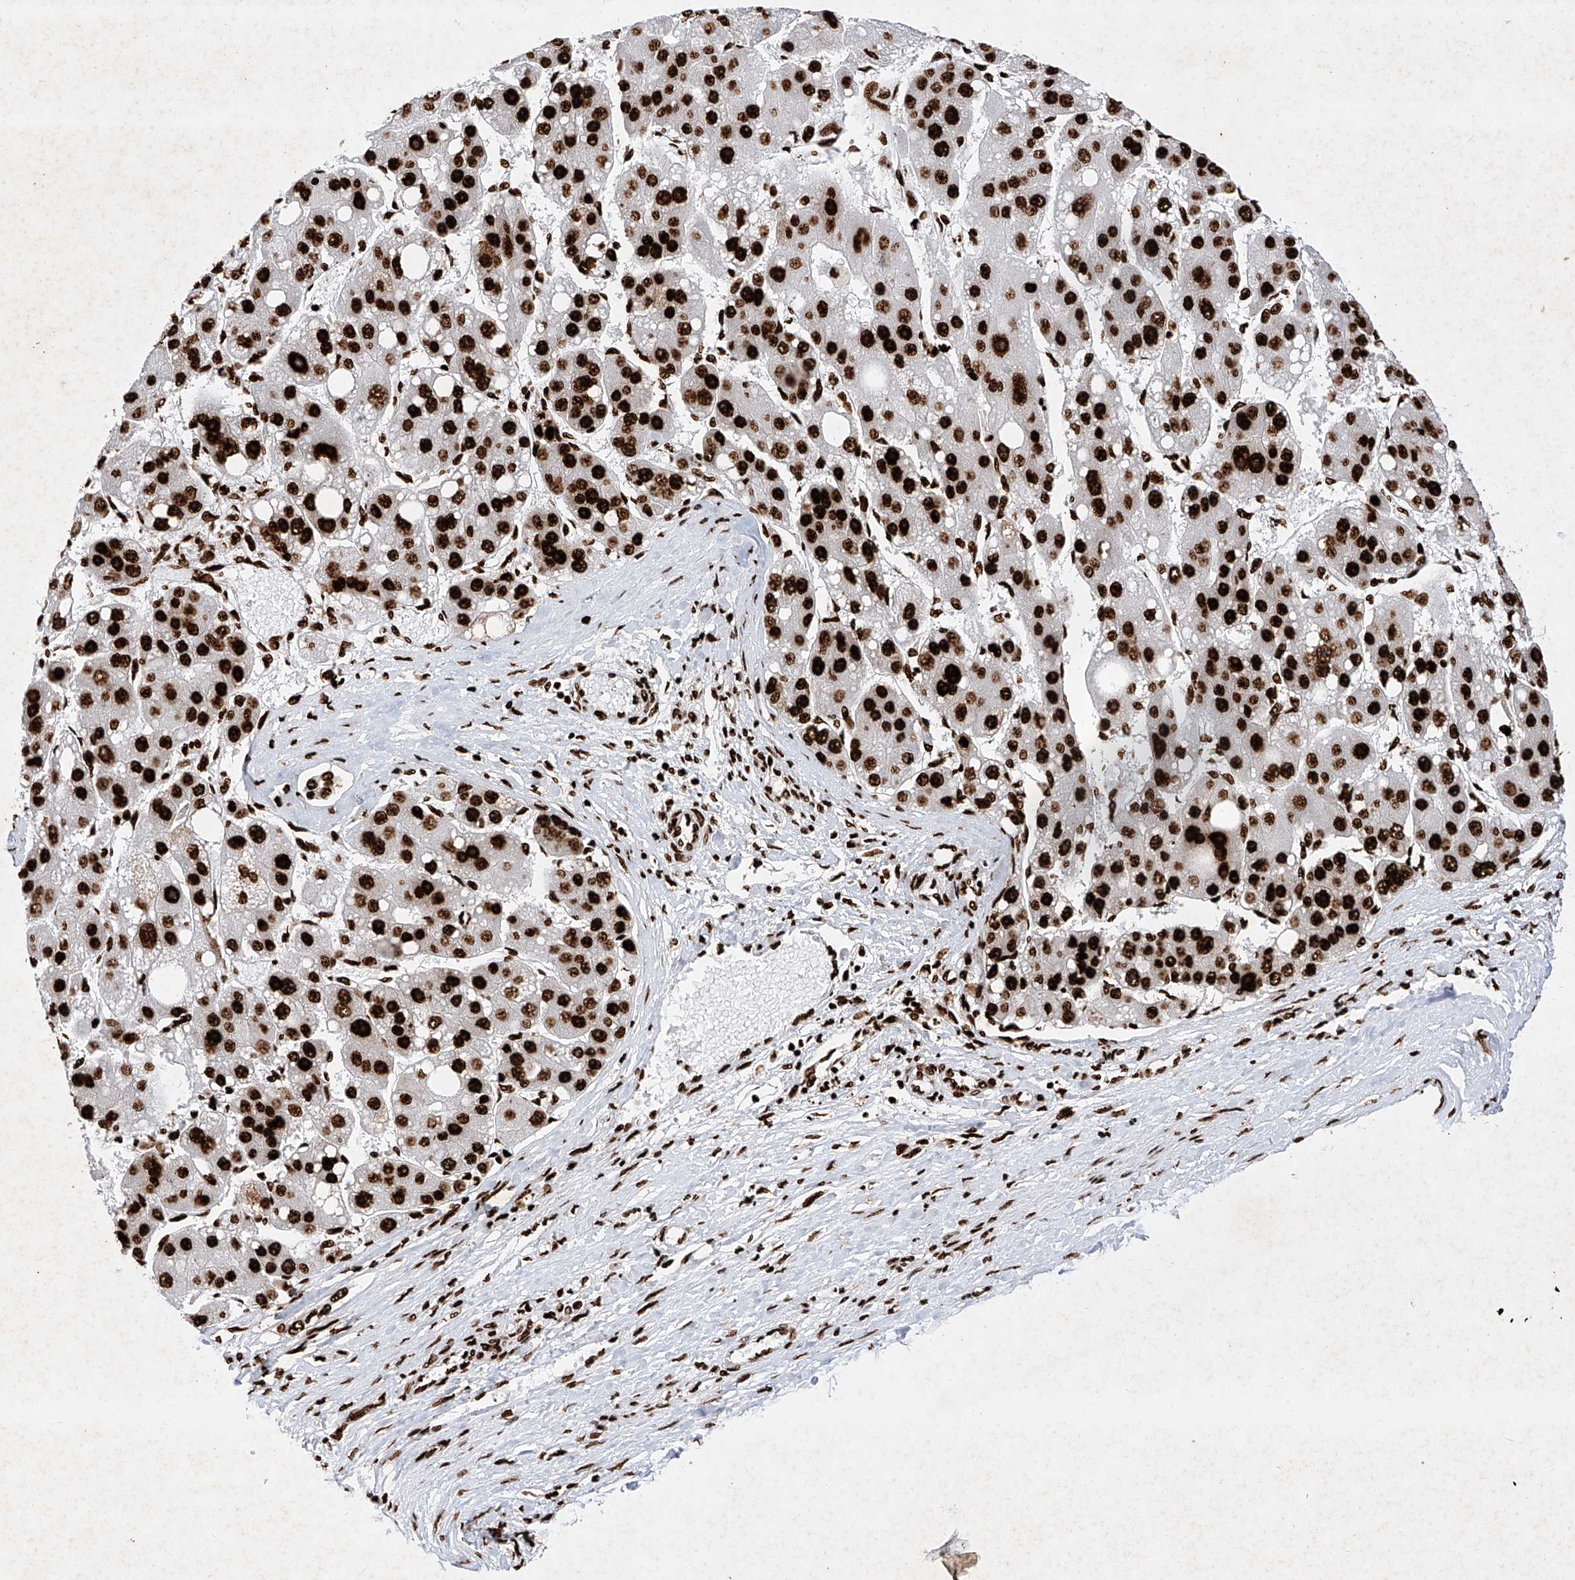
{"staining": {"intensity": "strong", "quantity": ">75%", "location": "cytoplasmic/membranous,nuclear"}, "tissue": "liver cancer", "cell_type": "Tumor cells", "image_type": "cancer", "snomed": [{"axis": "morphology", "description": "Carcinoma, Hepatocellular, NOS"}, {"axis": "topography", "description": "Liver"}], "caption": "Immunohistochemistry (DAB) staining of human liver cancer displays strong cytoplasmic/membranous and nuclear protein positivity in approximately >75% of tumor cells.", "gene": "SRSF6", "patient": {"sex": "female", "age": 61}}